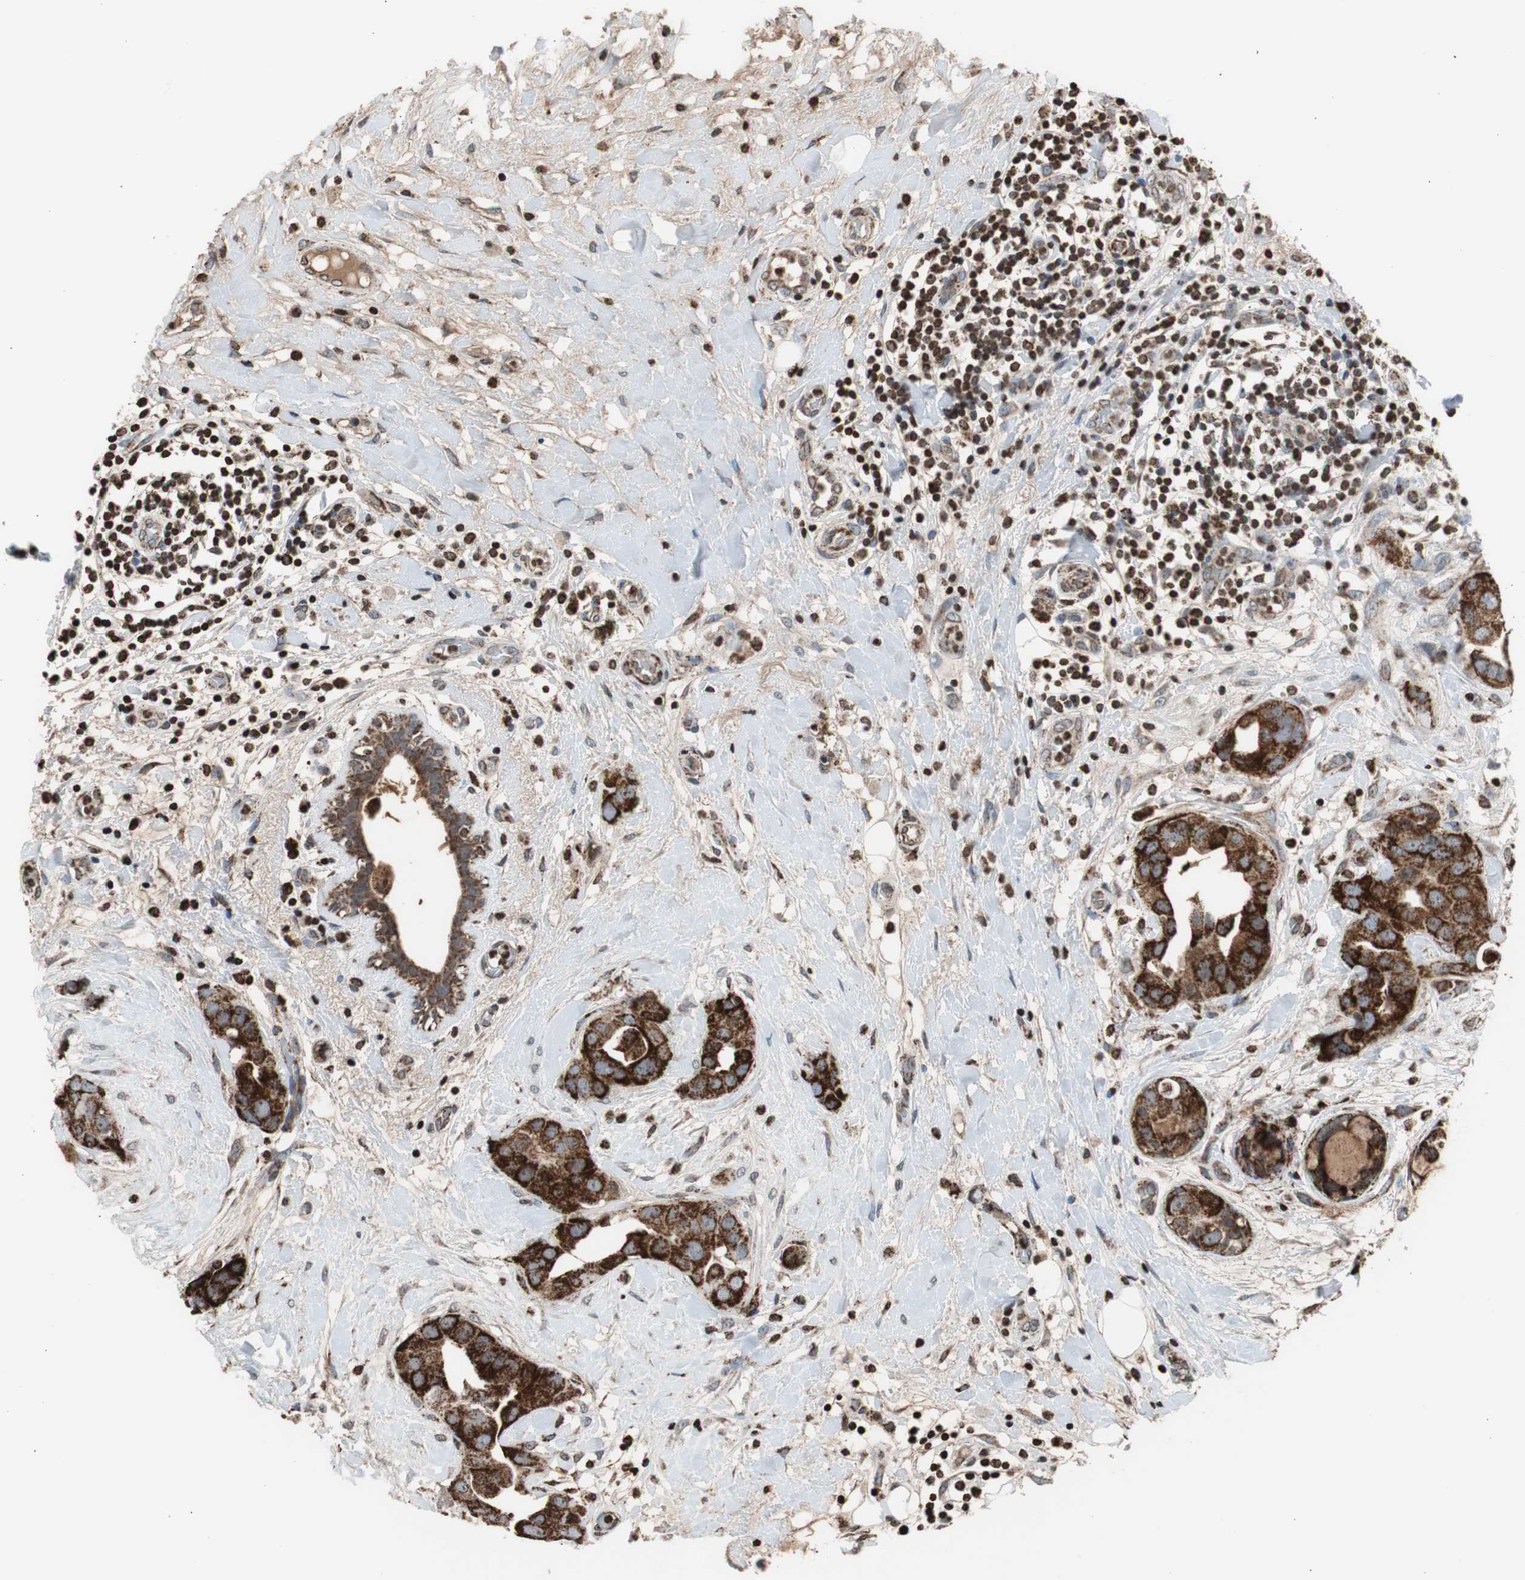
{"staining": {"intensity": "strong", "quantity": ">75%", "location": "cytoplasmic/membranous"}, "tissue": "breast cancer", "cell_type": "Tumor cells", "image_type": "cancer", "snomed": [{"axis": "morphology", "description": "Duct carcinoma"}, {"axis": "topography", "description": "Breast"}], "caption": "The photomicrograph exhibits staining of breast infiltrating ductal carcinoma, revealing strong cytoplasmic/membranous protein staining (brown color) within tumor cells.", "gene": "HSPA9", "patient": {"sex": "female", "age": 40}}